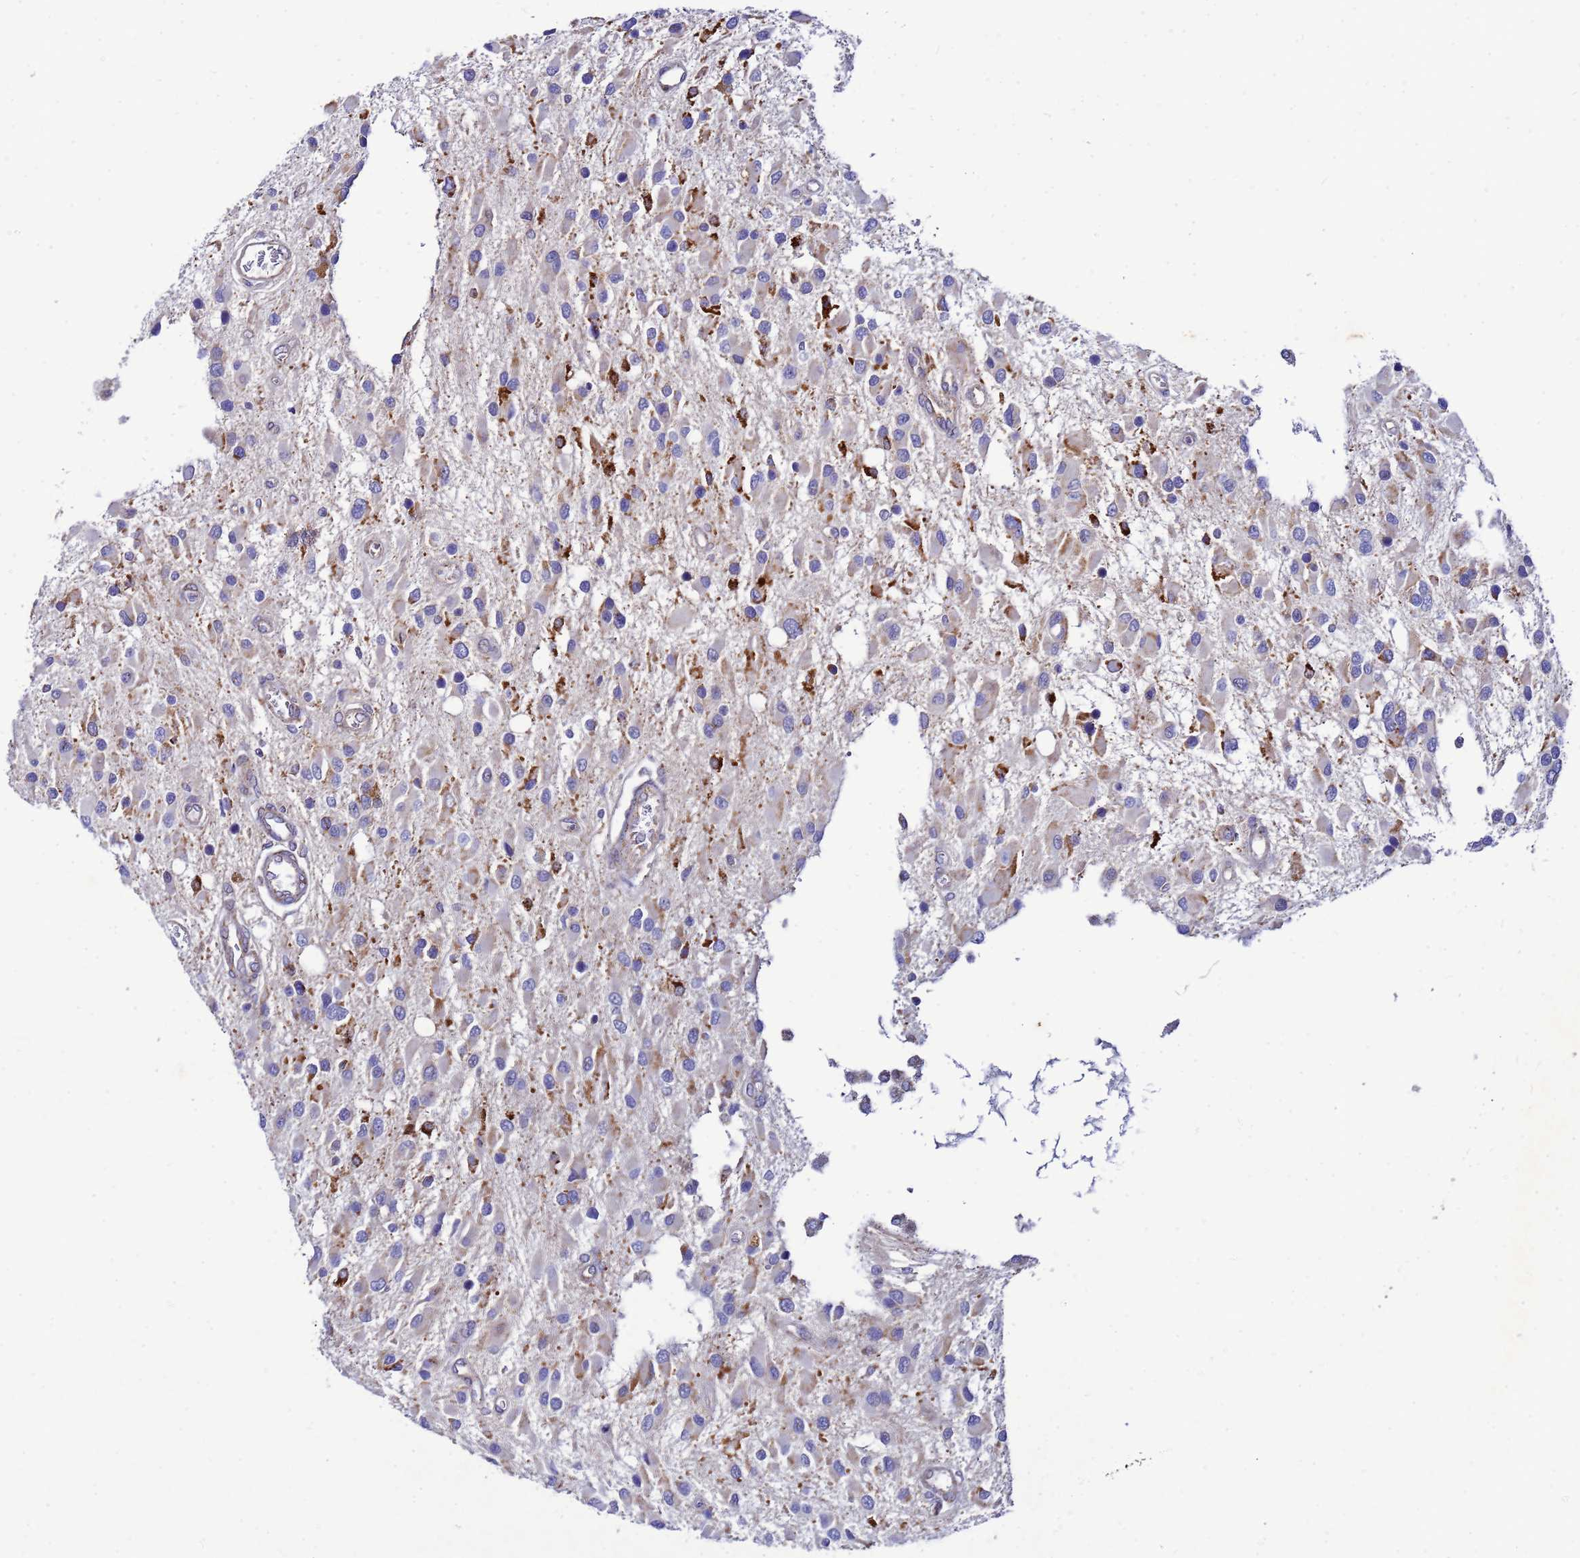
{"staining": {"intensity": "strong", "quantity": "<25%", "location": "cytoplasmic/membranous"}, "tissue": "glioma", "cell_type": "Tumor cells", "image_type": "cancer", "snomed": [{"axis": "morphology", "description": "Glioma, malignant, High grade"}, {"axis": "topography", "description": "Brain"}], "caption": "Malignant glioma (high-grade) stained for a protein demonstrates strong cytoplasmic/membranous positivity in tumor cells.", "gene": "FAHD2A", "patient": {"sex": "male", "age": 53}}